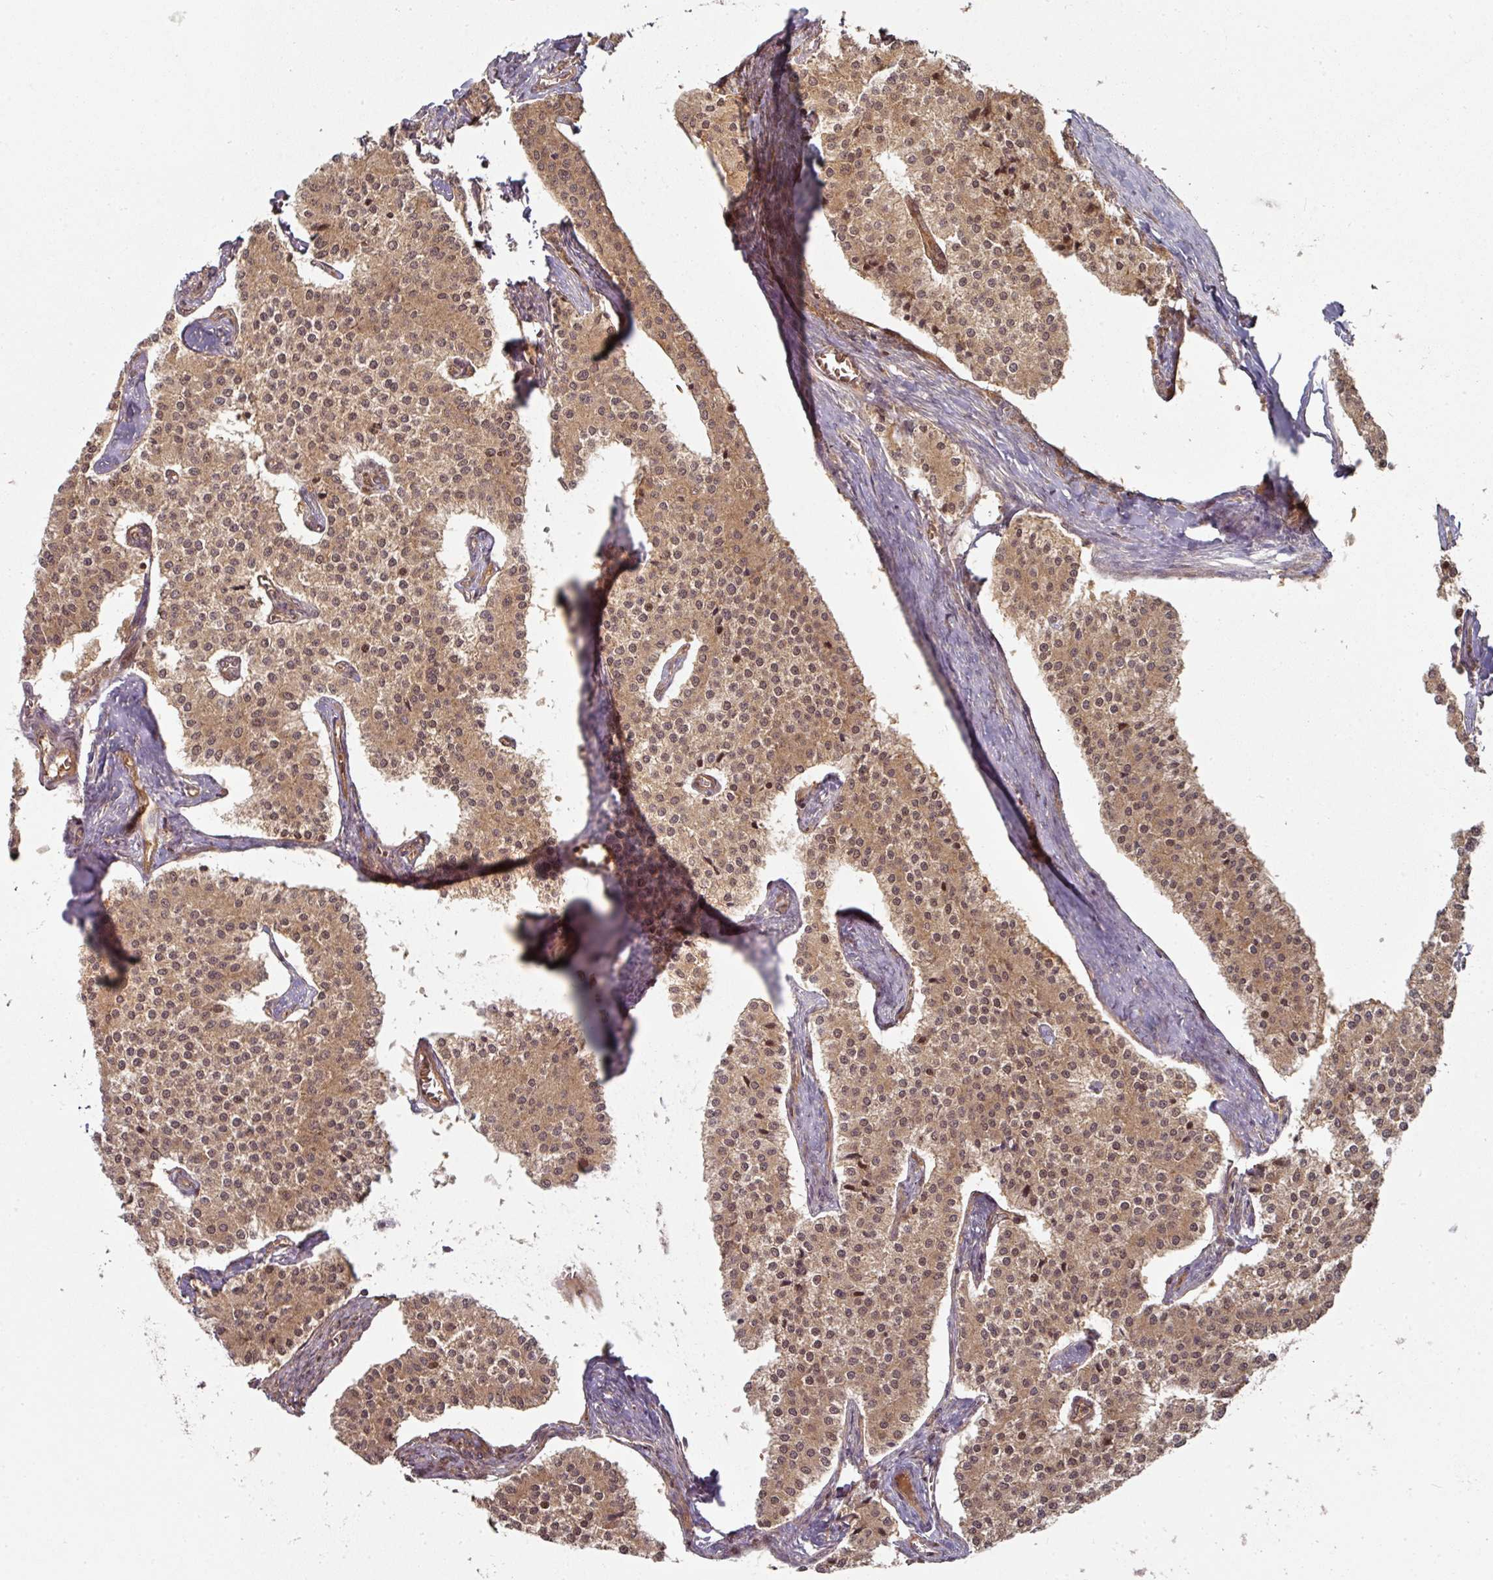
{"staining": {"intensity": "moderate", "quantity": ">75%", "location": "cytoplasmic/membranous,nuclear"}, "tissue": "carcinoid", "cell_type": "Tumor cells", "image_type": "cancer", "snomed": [{"axis": "morphology", "description": "Carcinoid, malignant, NOS"}, {"axis": "topography", "description": "Colon"}], "caption": "Protein staining exhibits moderate cytoplasmic/membranous and nuclear staining in about >75% of tumor cells in carcinoid (malignant). Using DAB (brown) and hematoxylin (blue) stains, captured at high magnification using brightfield microscopy.", "gene": "EIF4EBP2", "patient": {"sex": "female", "age": 52}}